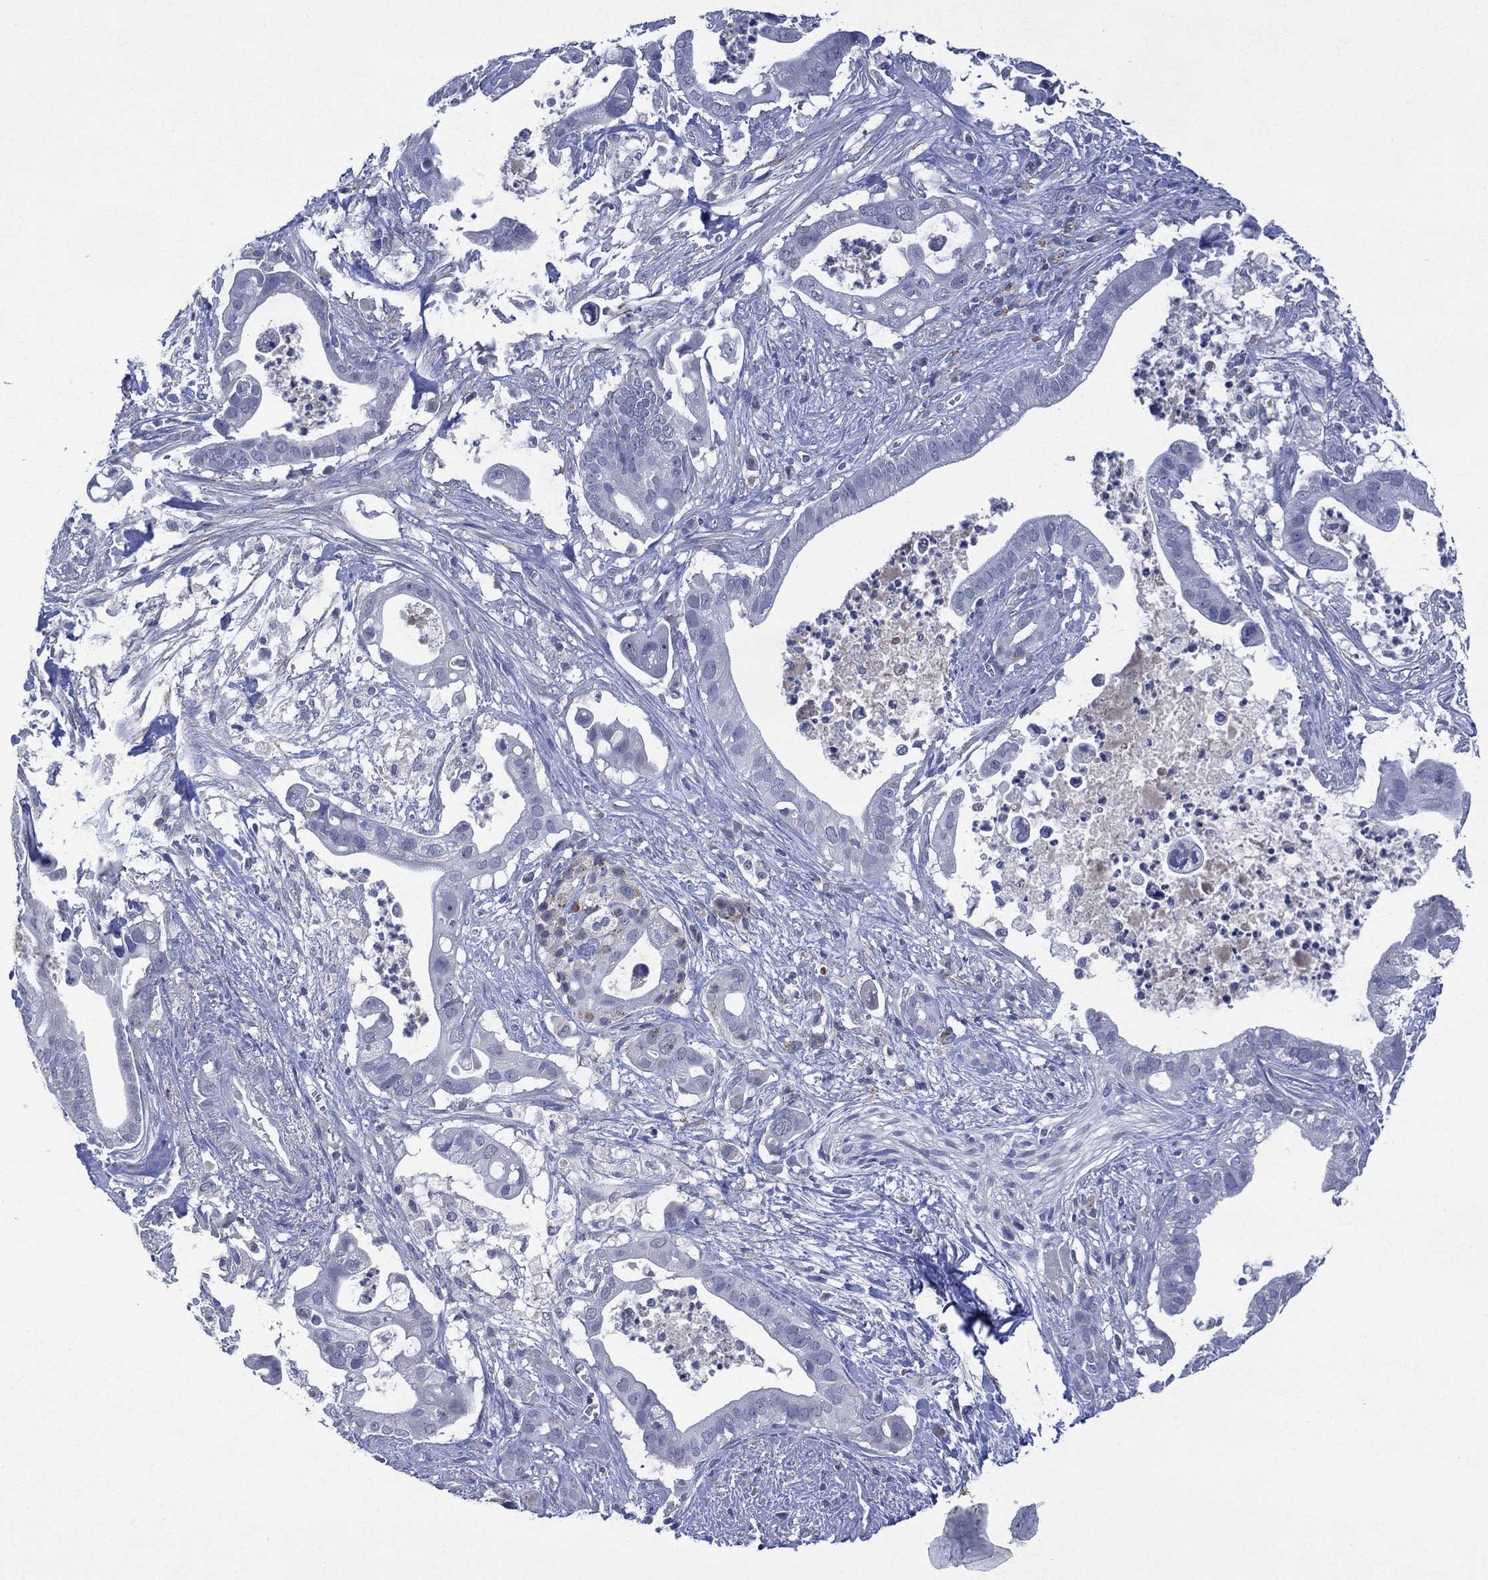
{"staining": {"intensity": "negative", "quantity": "none", "location": "none"}, "tissue": "pancreatic cancer", "cell_type": "Tumor cells", "image_type": "cancer", "snomed": [{"axis": "morphology", "description": "Adenocarcinoma, NOS"}, {"axis": "topography", "description": "Pancreas"}], "caption": "Micrograph shows no protein expression in tumor cells of adenocarcinoma (pancreatic) tissue.", "gene": "ASB10", "patient": {"sex": "male", "age": 61}}